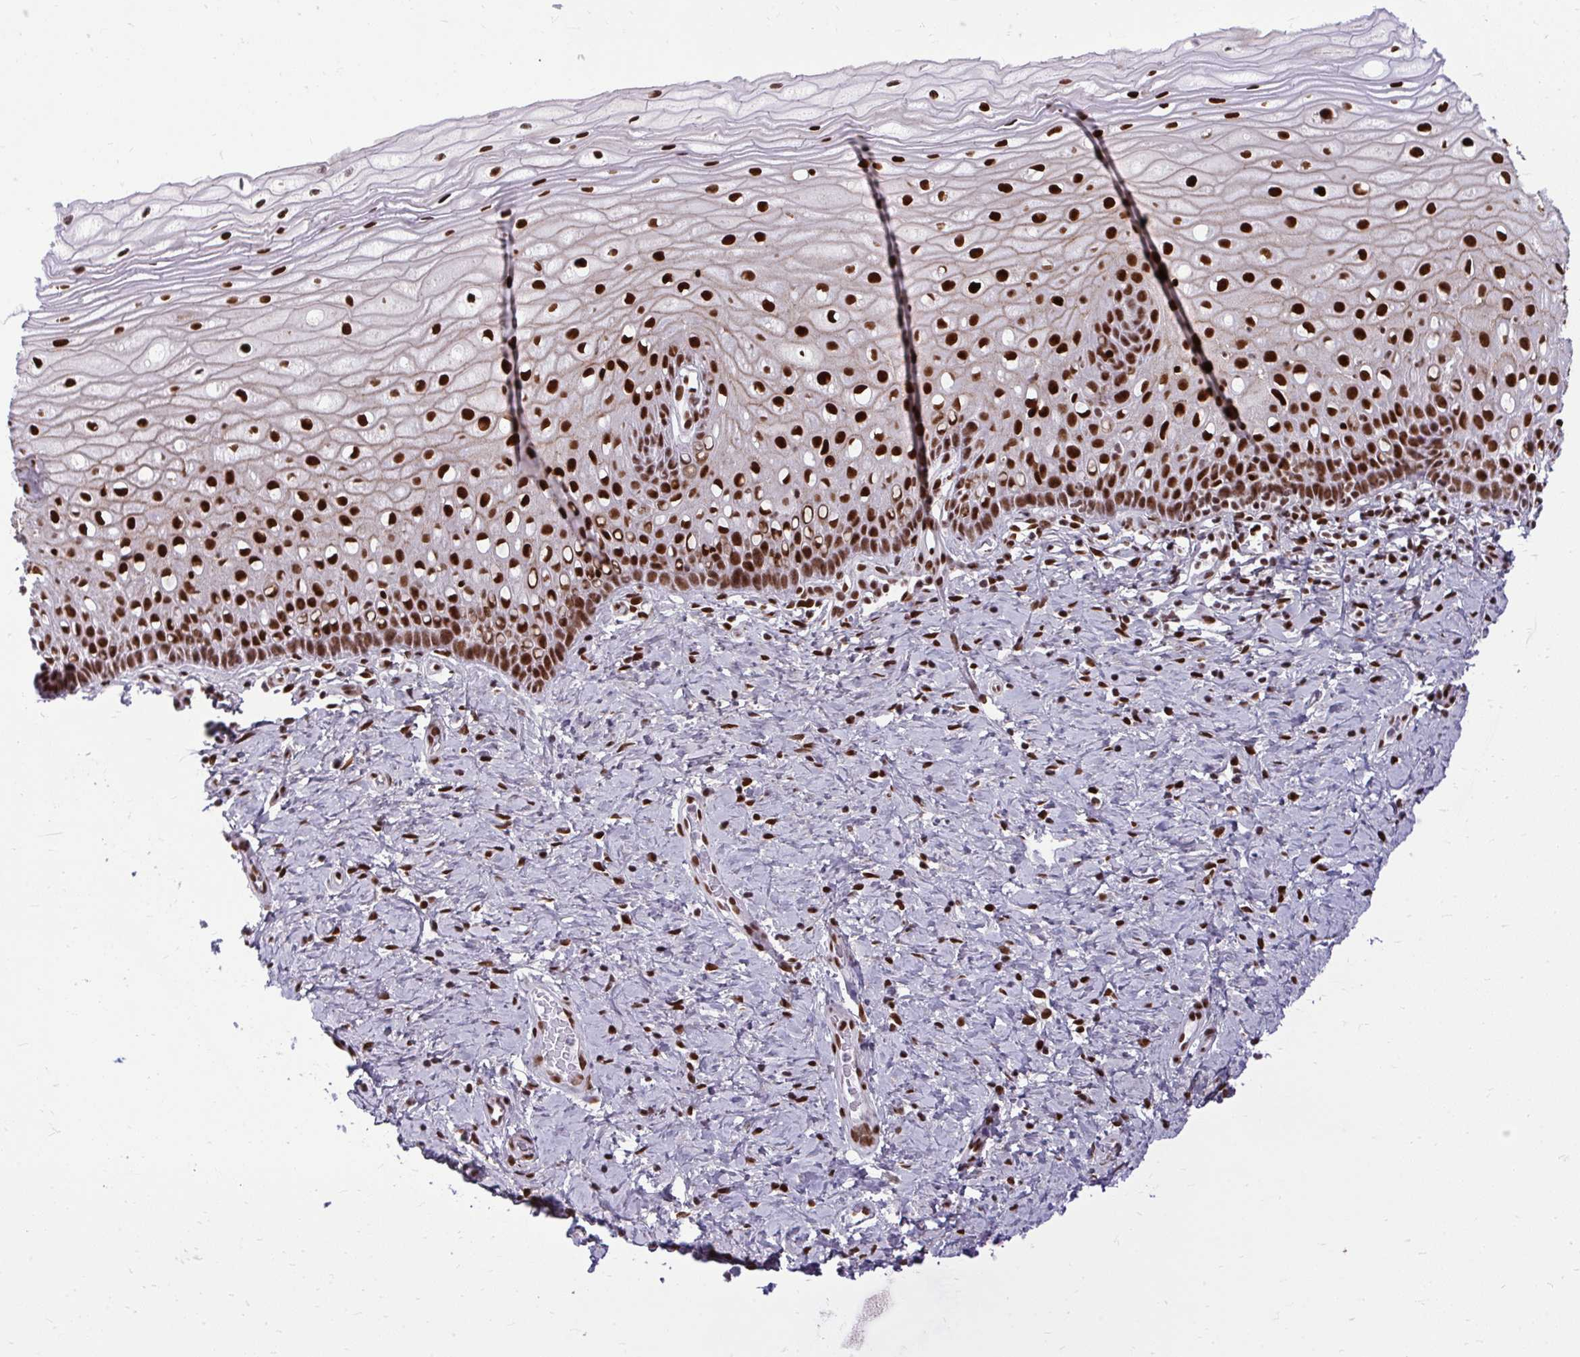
{"staining": {"intensity": "strong", "quantity": ">75%", "location": "nuclear"}, "tissue": "cervix", "cell_type": "Glandular cells", "image_type": "normal", "snomed": [{"axis": "morphology", "description": "Normal tissue, NOS"}, {"axis": "topography", "description": "Cervix"}], "caption": "Immunohistochemical staining of benign cervix displays >75% levels of strong nuclear protein staining in about >75% of glandular cells.", "gene": "CDYL", "patient": {"sex": "female", "age": 37}}